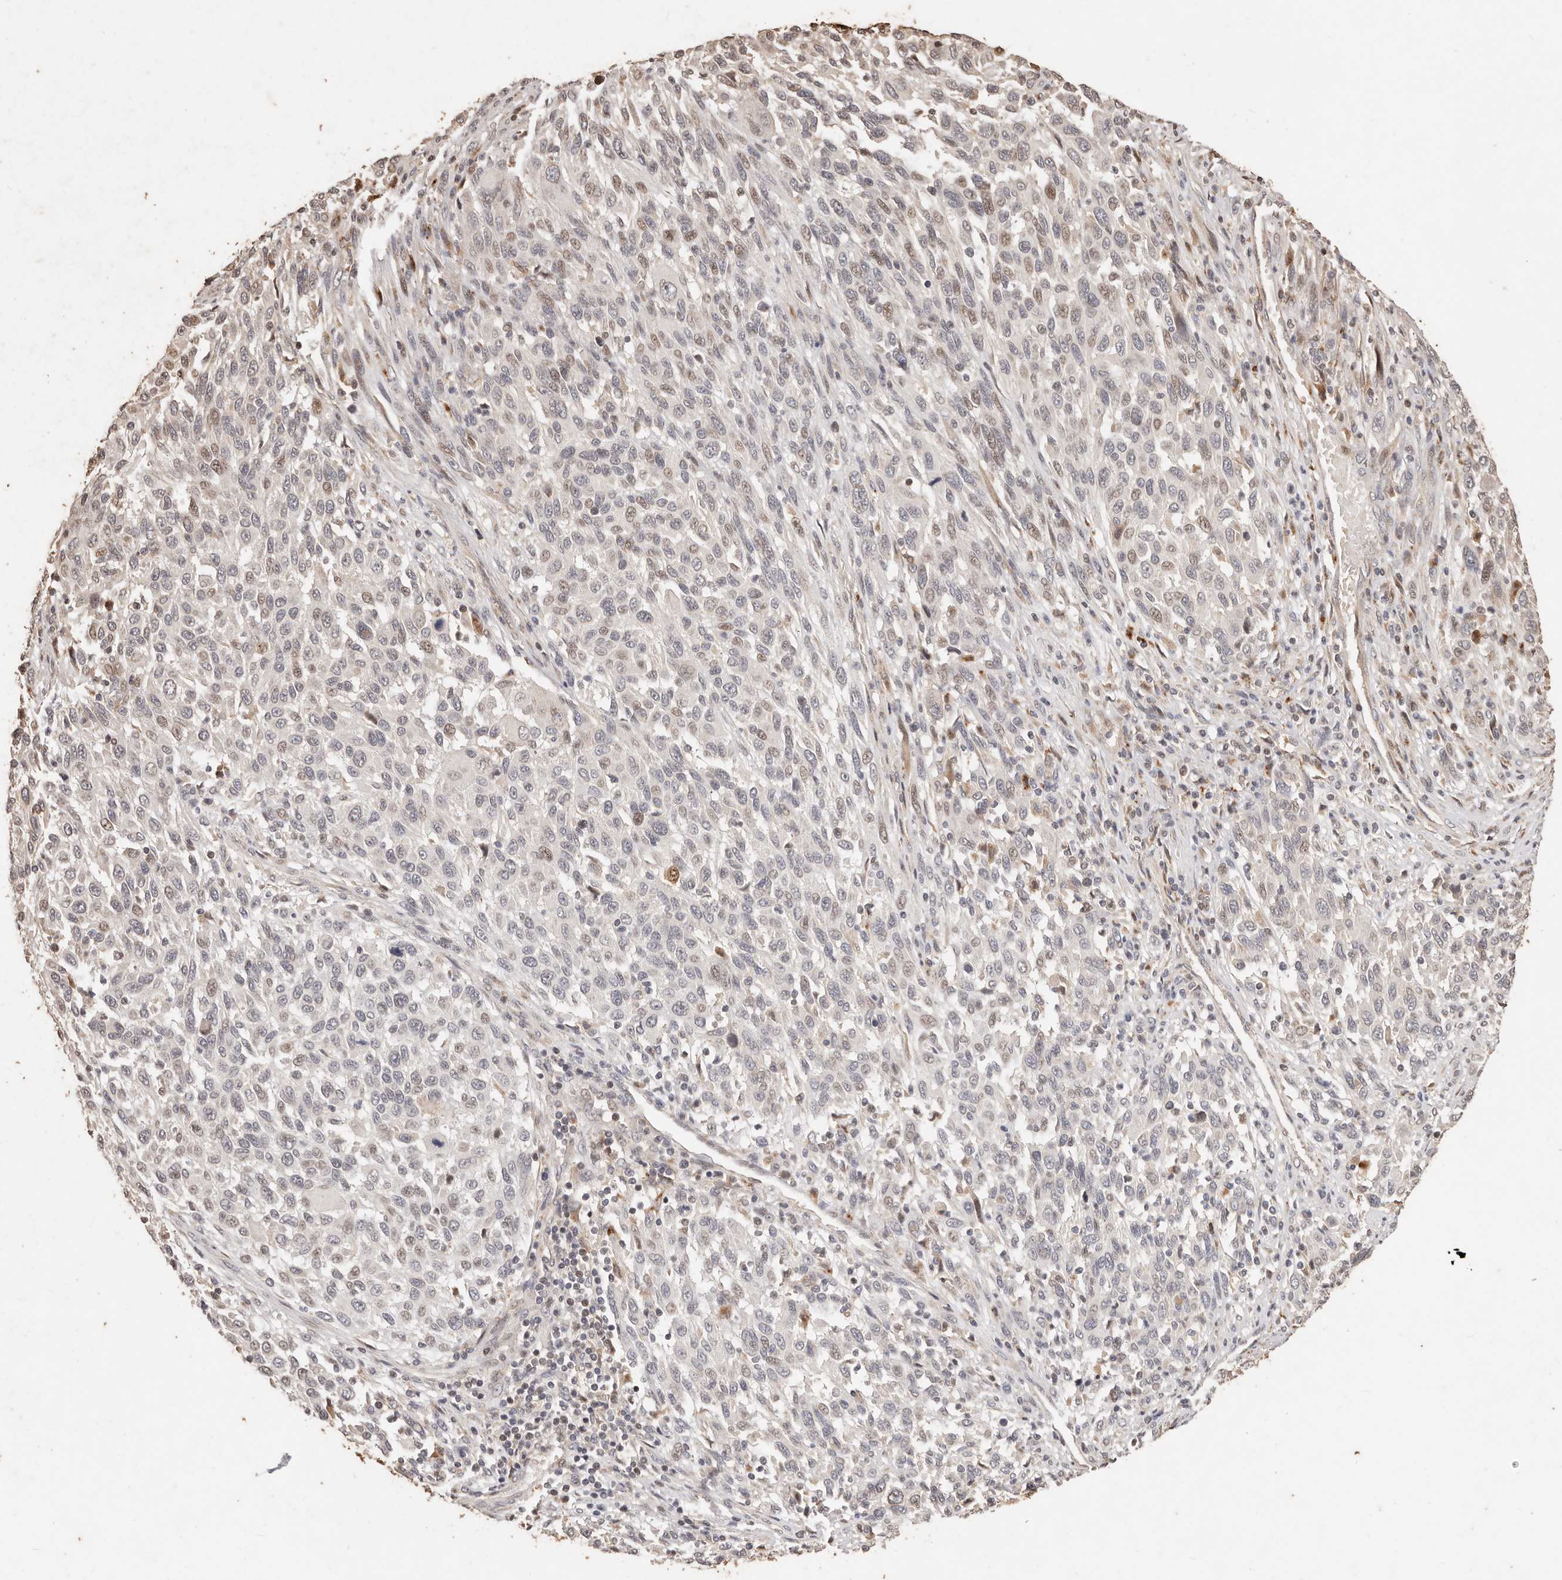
{"staining": {"intensity": "negative", "quantity": "none", "location": "none"}, "tissue": "melanoma", "cell_type": "Tumor cells", "image_type": "cancer", "snomed": [{"axis": "morphology", "description": "Malignant melanoma, Metastatic site"}, {"axis": "topography", "description": "Lymph node"}], "caption": "Malignant melanoma (metastatic site) stained for a protein using immunohistochemistry shows no expression tumor cells.", "gene": "KIF9", "patient": {"sex": "male", "age": 61}}